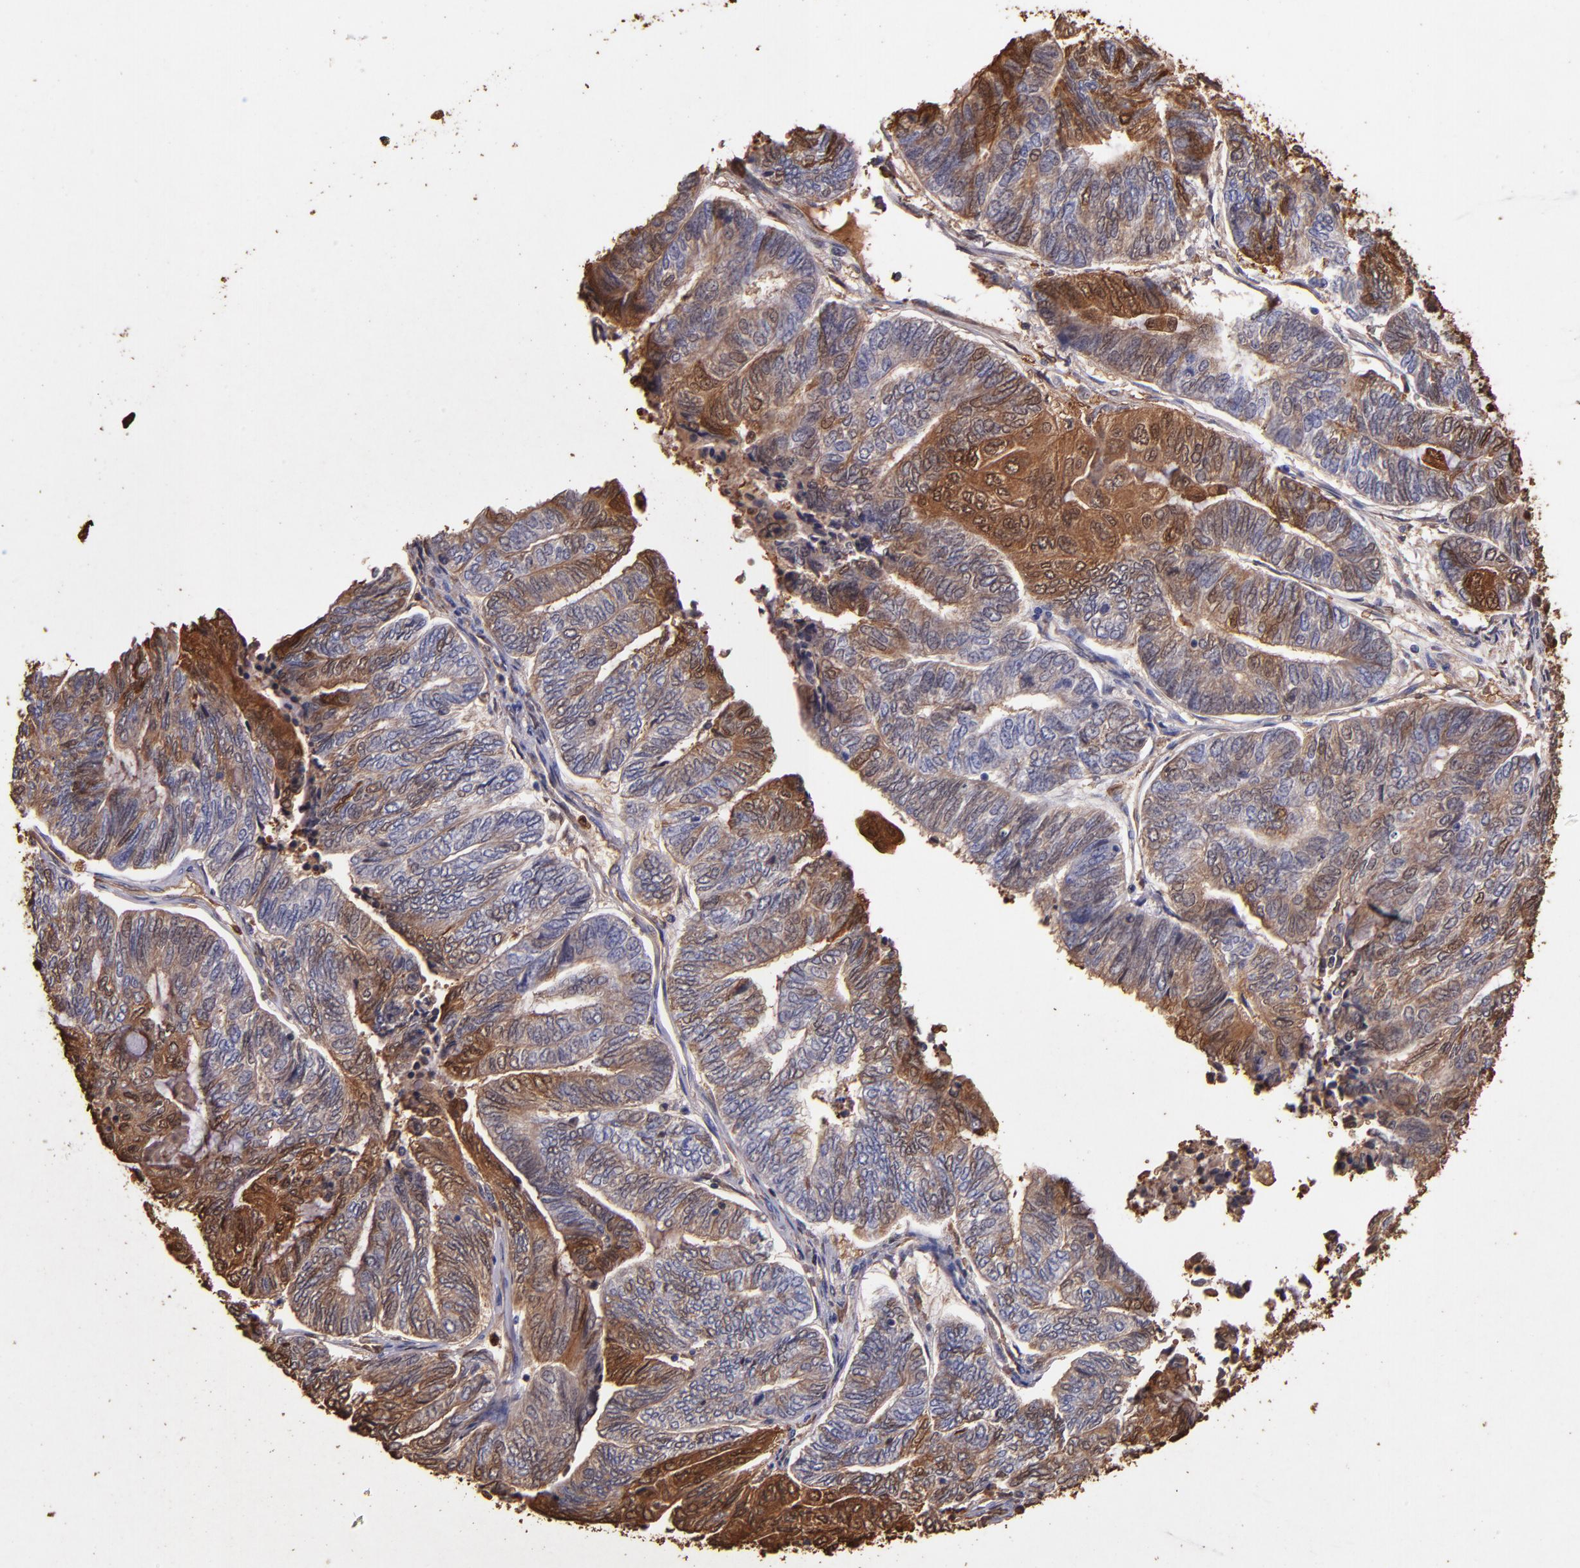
{"staining": {"intensity": "strong", "quantity": "25%-75%", "location": "cytoplasmic/membranous"}, "tissue": "endometrial cancer", "cell_type": "Tumor cells", "image_type": "cancer", "snomed": [{"axis": "morphology", "description": "Adenocarcinoma, NOS"}, {"axis": "topography", "description": "Uterus"}, {"axis": "topography", "description": "Endometrium"}], "caption": "A micrograph showing strong cytoplasmic/membranous expression in approximately 25%-75% of tumor cells in endometrial cancer, as visualized by brown immunohistochemical staining.", "gene": "S100A6", "patient": {"sex": "female", "age": 70}}